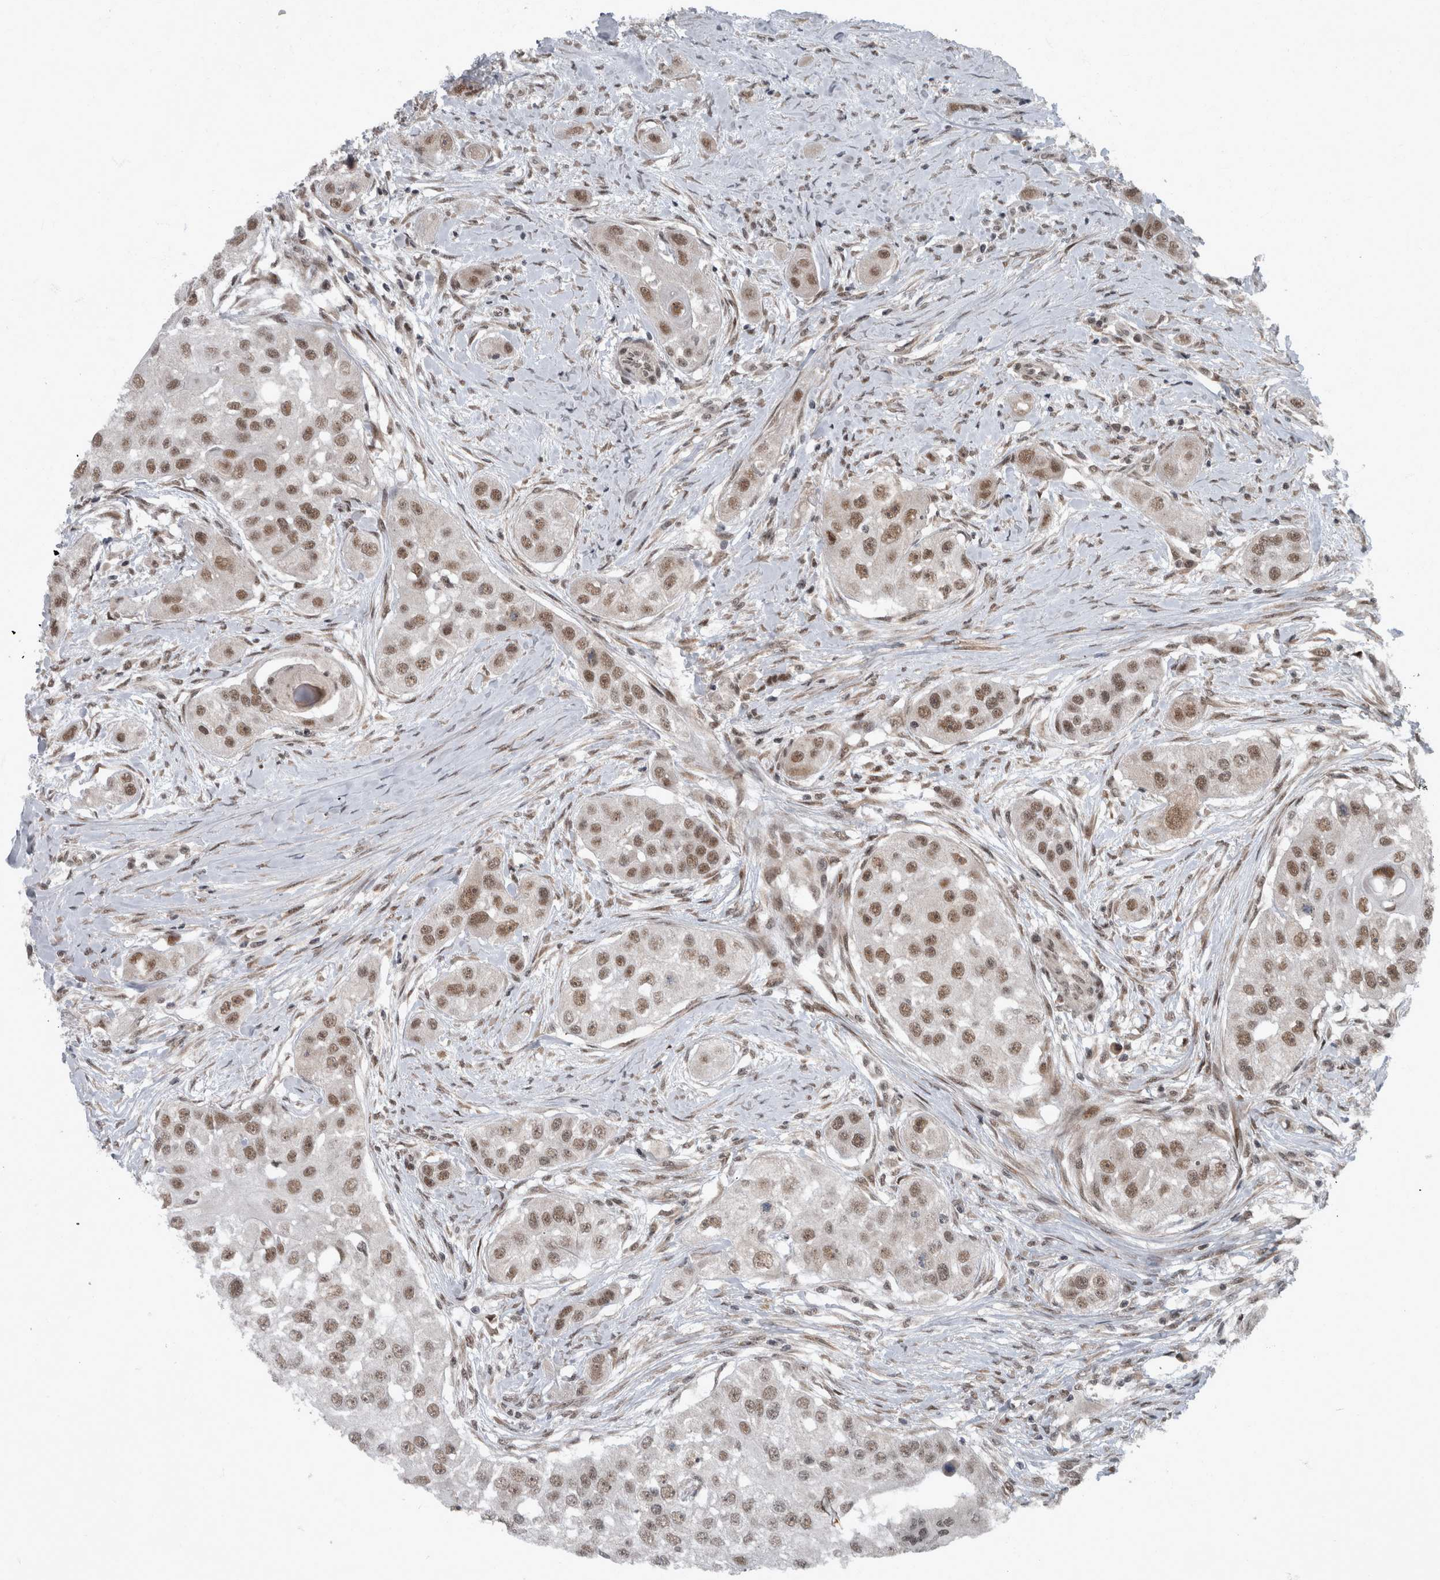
{"staining": {"intensity": "moderate", "quantity": ">75%", "location": "nuclear"}, "tissue": "head and neck cancer", "cell_type": "Tumor cells", "image_type": "cancer", "snomed": [{"axis": "morphology", "description": "Normal tissue, NOS"}, {"axis": "morphology", "description": "Squamous cell carcinoma, NOS"}, {"axis": "topography", "description": "Skeletal muscle"}, {"axis": "topography", "description": "Head-Neck"}], "caption": "Brown immunohistochemical staining in head and neck cancer (squamous cell carcinoma) displays moderate nuclear positivity in approximately >75% of tumor cells.", "gene": "WDR33", "patient": {"sex": "male", "age": 51}}